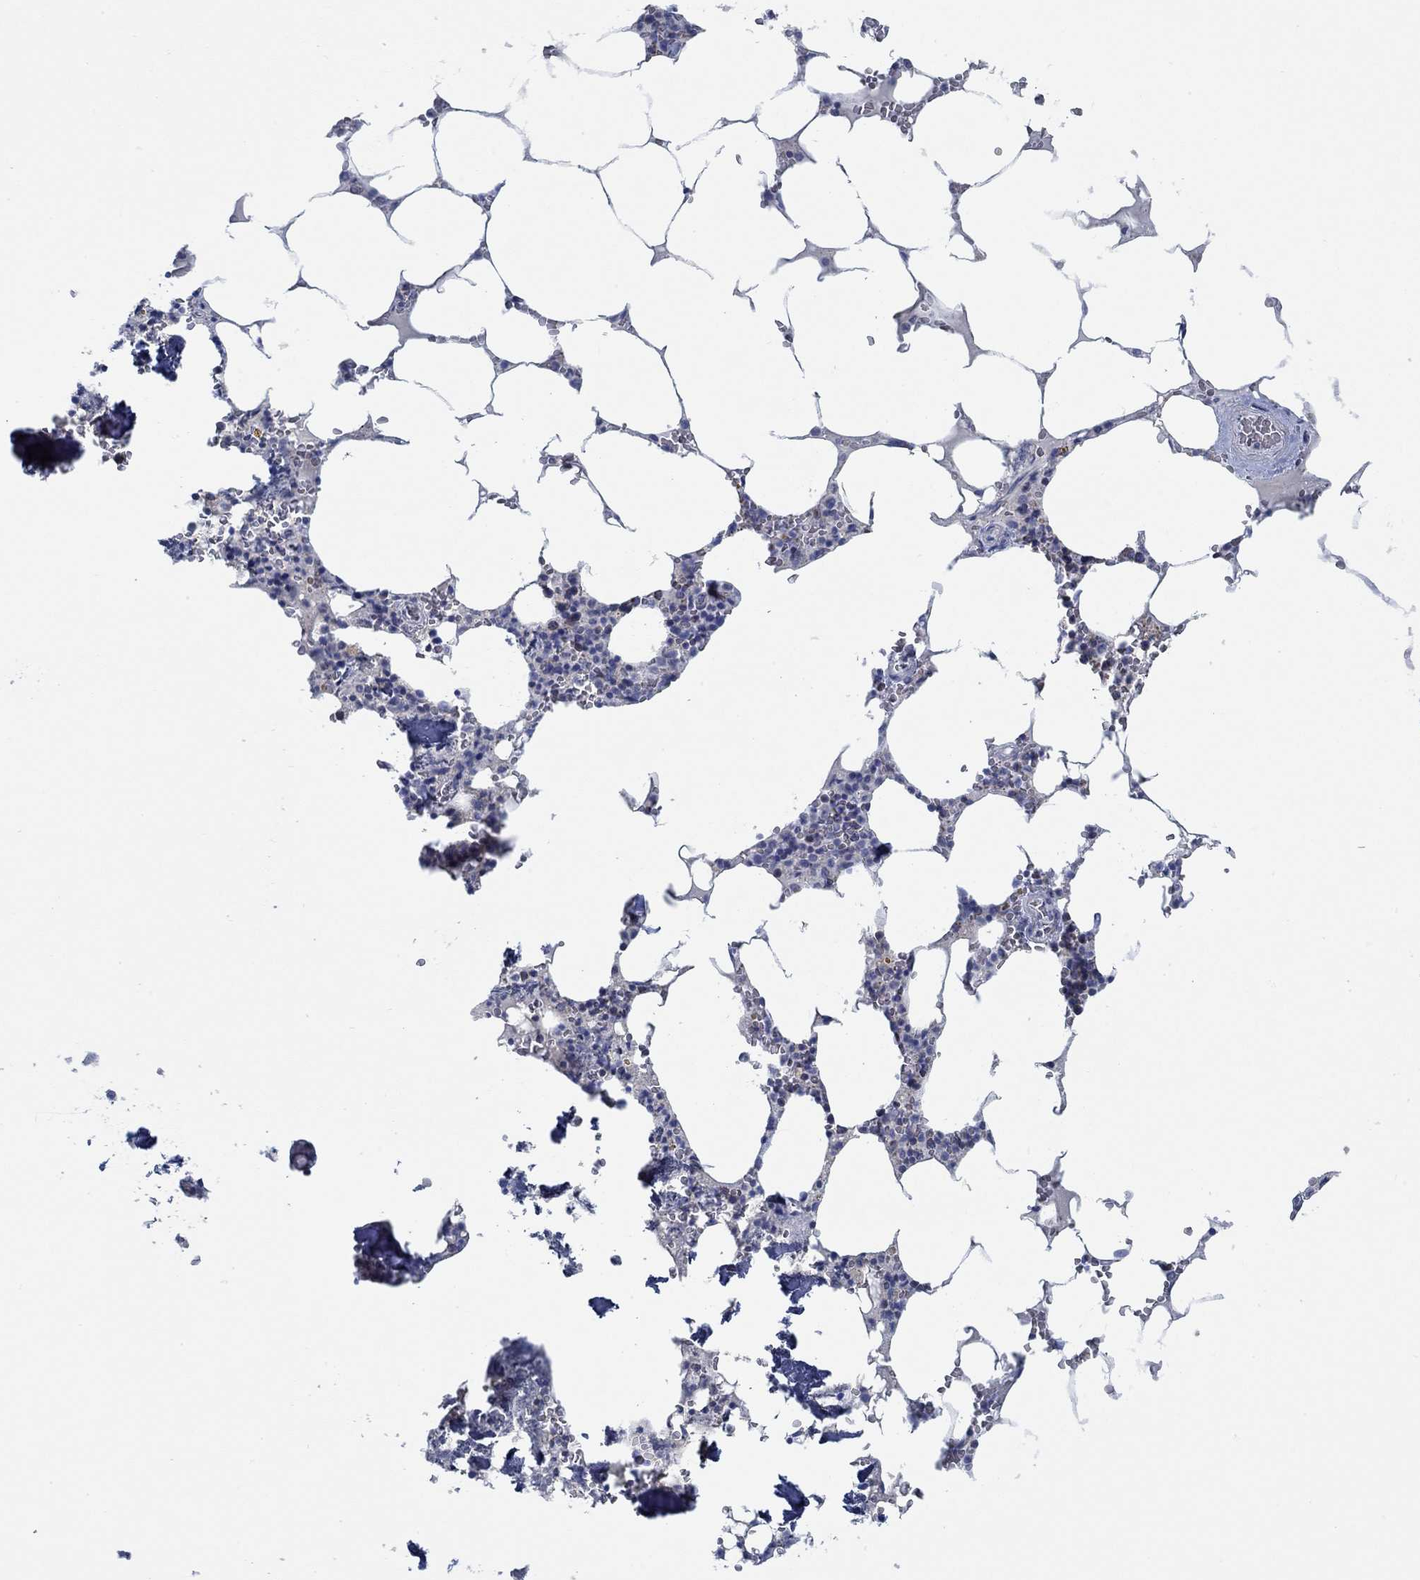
{"staining": {"intensity": "negative", "quantity": "none", "location": "none"}, "tissue": "bone marrow", "cell_type": "Hematopoietic cells", "image_type": "normal", "snomed": [{"axis": "morphology", "description": "Normal tissue, NOS"}, {"axis": "topography", "description": "Bone marrow"}], "caption": "DAB (3,3'-diaminobenzidine) immunohistochemical staining of unremarkable bone marrow shows no significant staining in hematopoietic cells. The staining was performed using DAB to visualize the protein expression in brown, while the nuclei were stained in blue with hematoxylin (Magnification: 20x).", "gene": "GLOD5", "patient": {"sex": "female", "age": 64}}